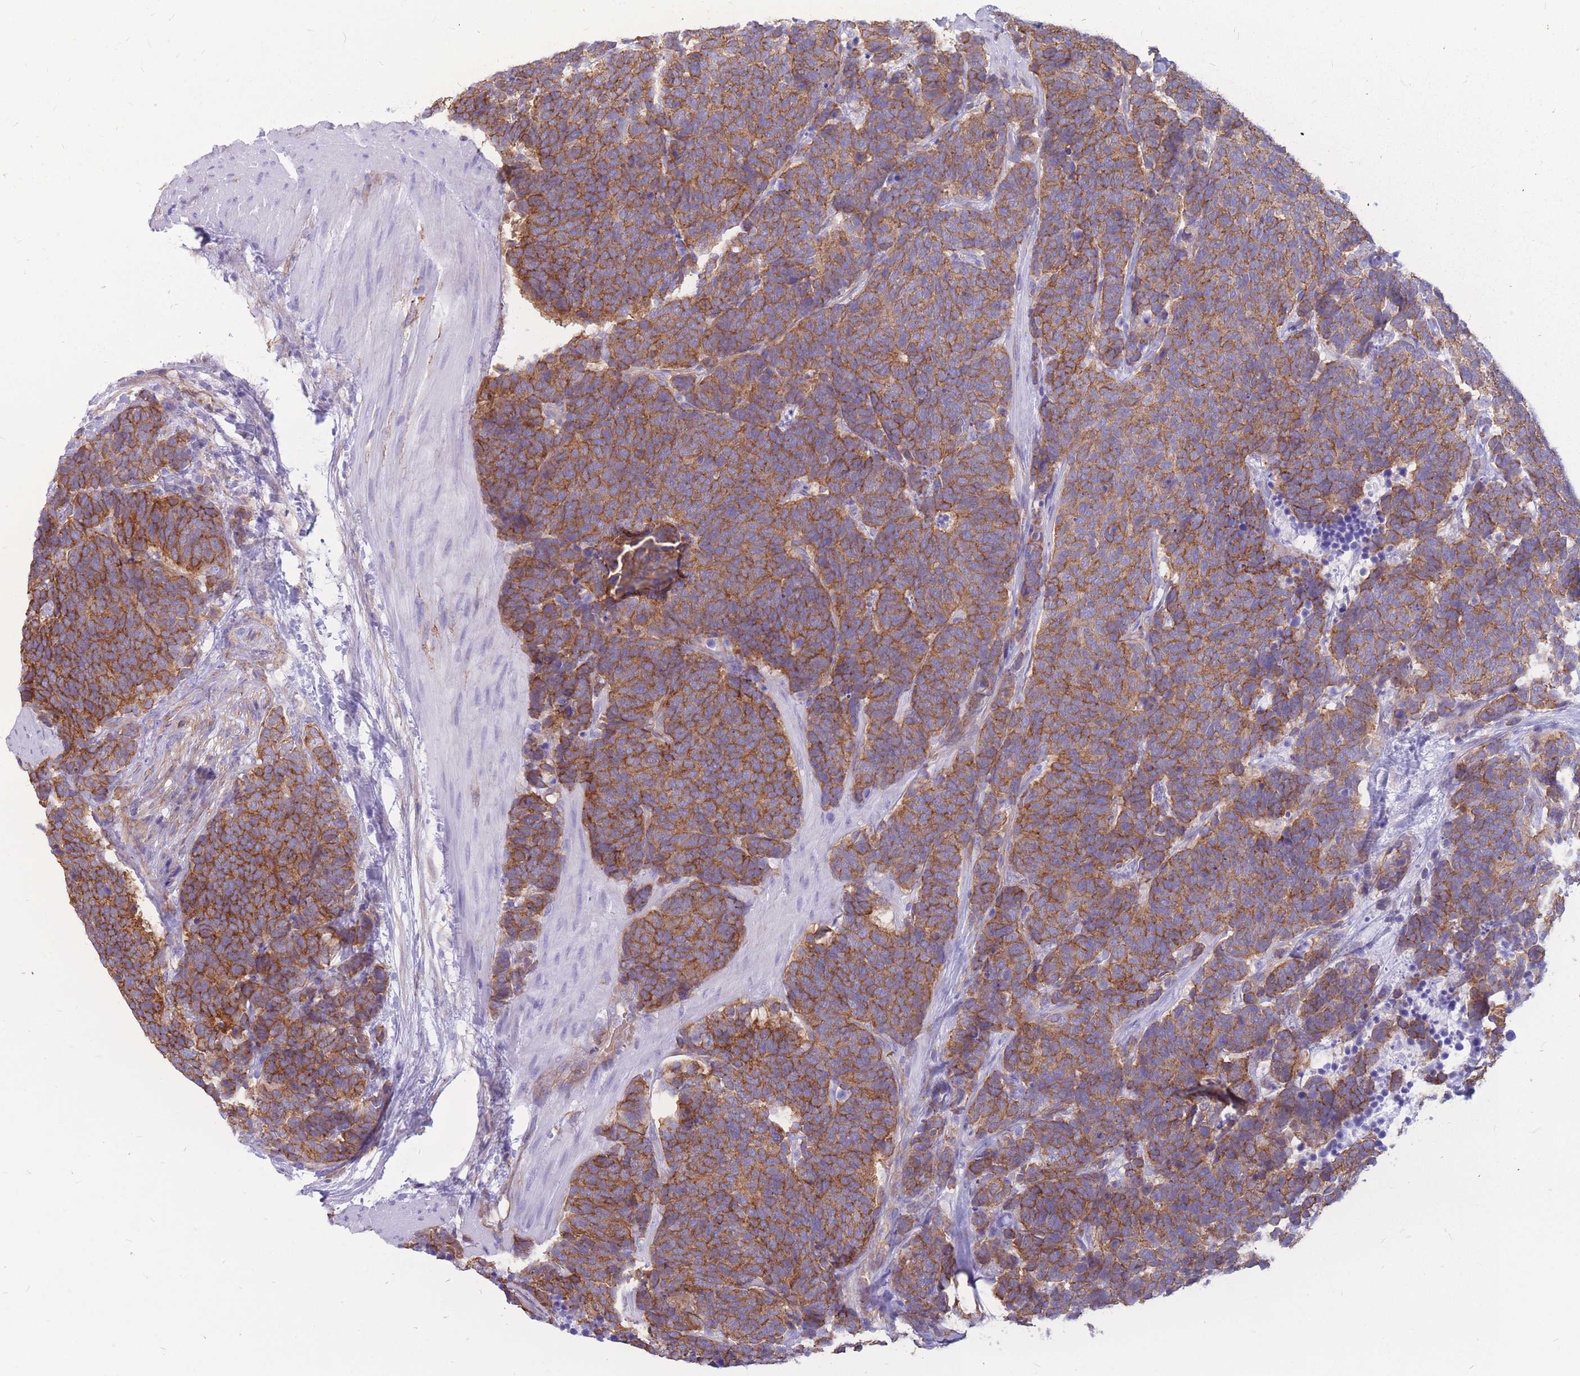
{"staining": {"intensity": "strong", "quantity": ">75%", "location": "cytoplasmic/membranous"}, "tissue": "carcinoid", "cell_type": "Tumor cells", "image_type": "cancer", "snomed": [{"axis": "morphology", "description": "Carcinoma, NOS"}, {"axis": "morphology", "description": "Carcinoid, malignant, NOS"}, {"axis": "topography", "description": "Urinary bladder"}], "caption": "Protein staining displays strong cytoplasmic/membranous positivity in approximately >75% of tumor cells in carcinoma. (Brightfield microscopy of DAB IHC at high magnification).", "gene": "ADD2", "patient": {"sex": "male", "age": 57}}